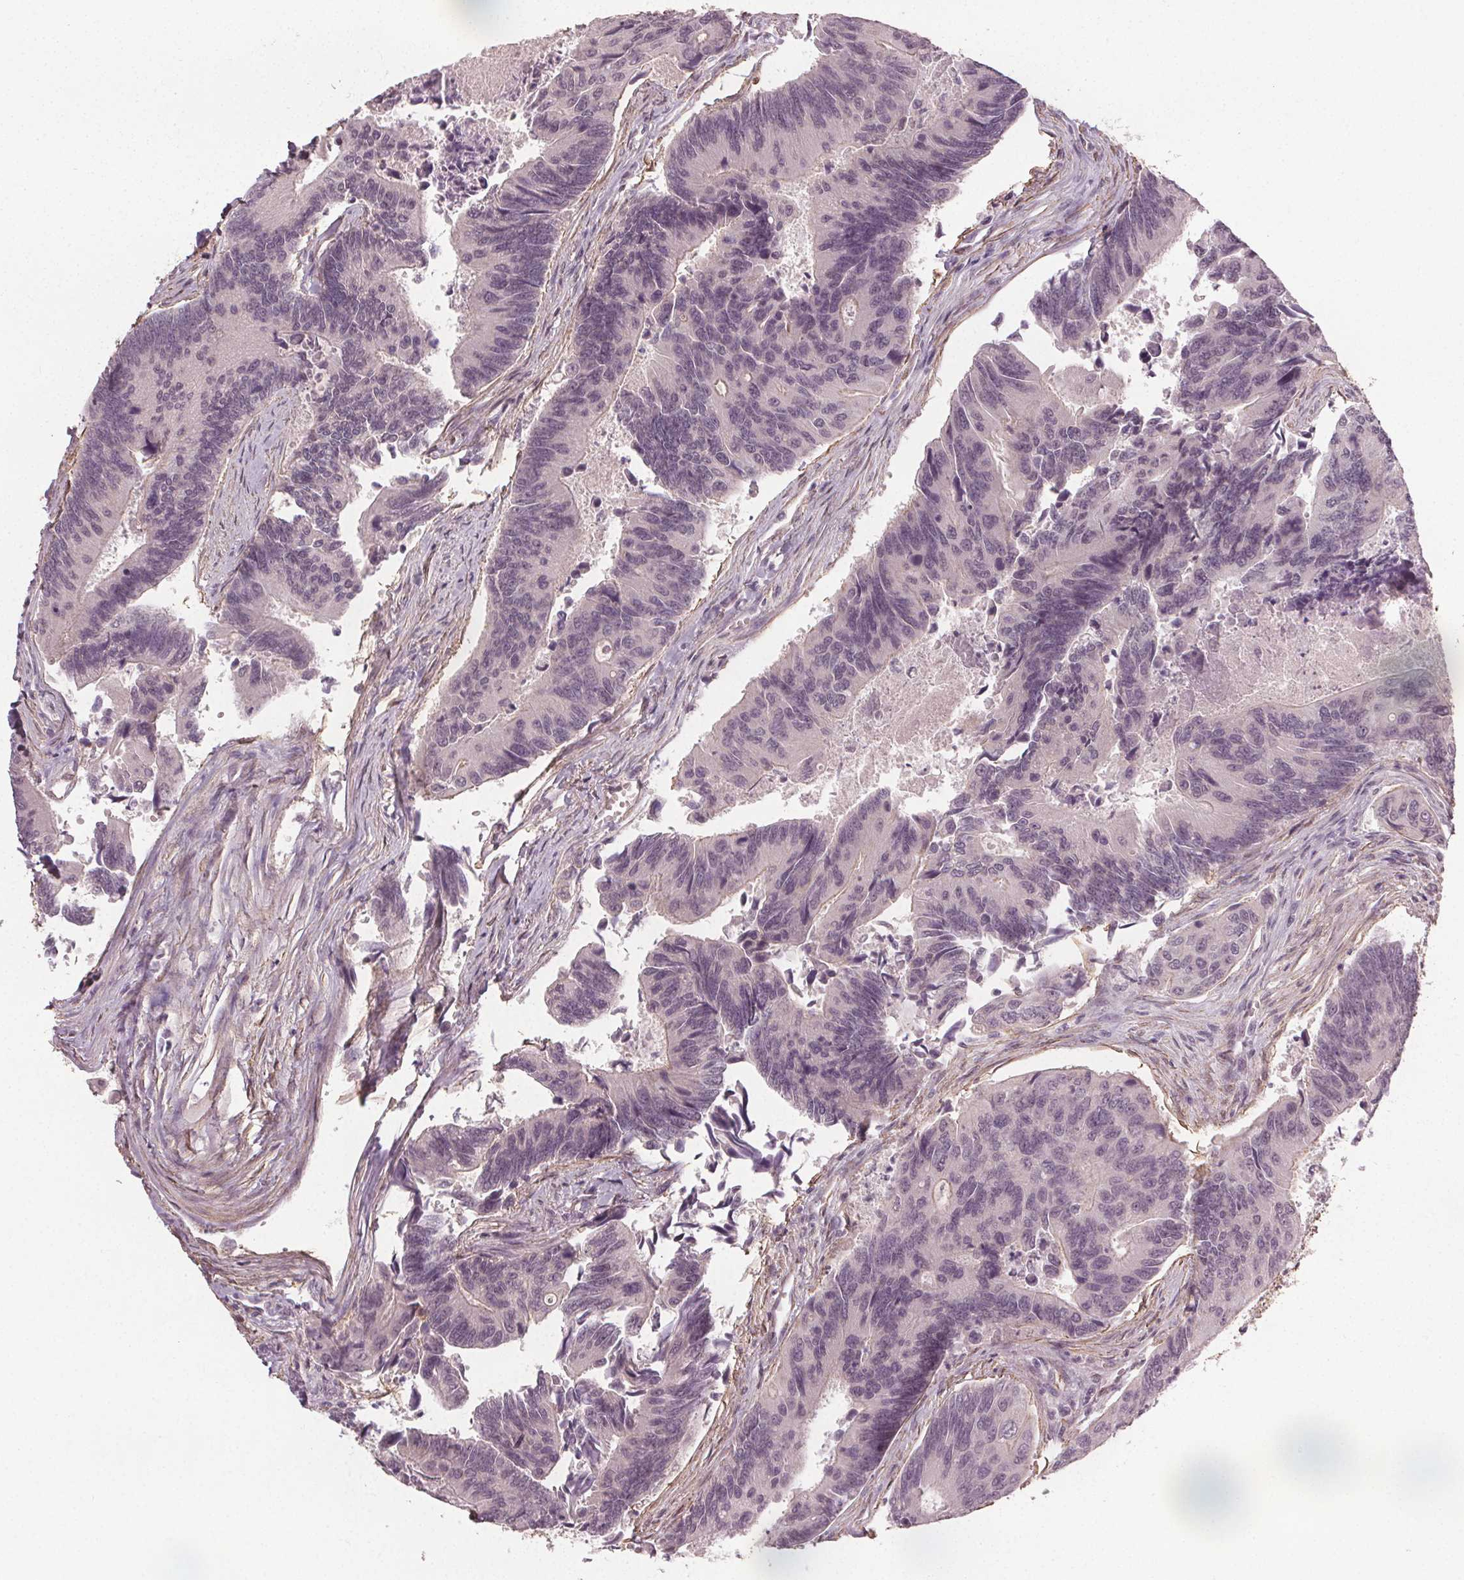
{"staining": {"intensity": "negative", "quantity": "none", "location": "none"}, "tissue": "colorectal cancer", "cell_type": "Tumor cells", "image_type": "cancer", "snomed": [{"axis": "morphology", "description": "Adenocarcinoma, NOS"}, {"axis": "topography", "description": "Colon"}], "caption": "The photomicrograph displays no staining of tumor cells in adenocarcinoma (colorectal).", "gene": "PKP1", "patient": {"sex": "female", "age": 67}}